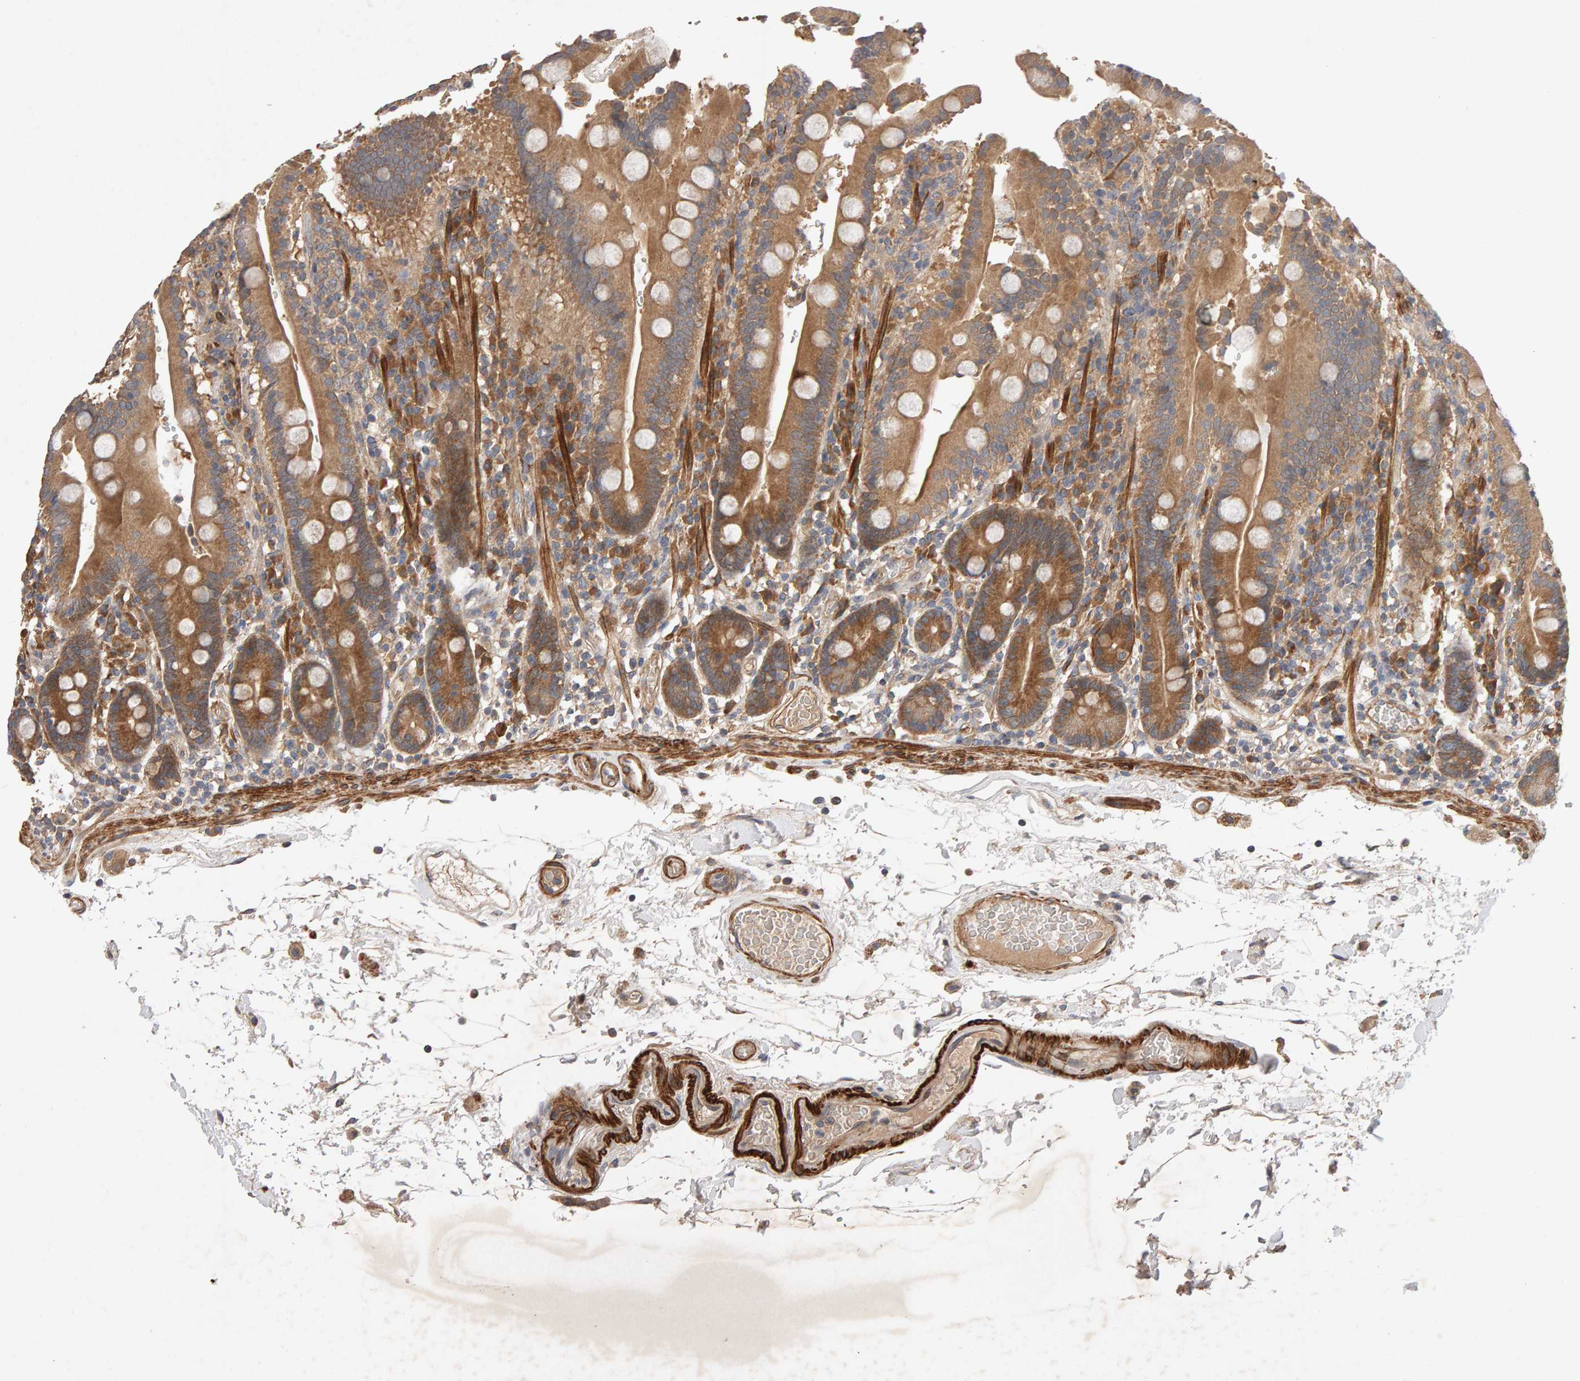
{"staining": {"intensity": "moderate", "quantity": ">75%", "location": "cytoplasmic/membranous"}, "tissue": "duodenum", "cell_type": "Glandular cells", "image_type": "normal", "snomed": [{"axis": "morphology", "description": "Normal tissue, NOS"}, {"axis": "topography", "description": "Small intestine, NOS"}], "caption": "A high-resolution histopathology image shows immunohistochemistry staining of normal duodenum, which shows moderate cytoplasmic/membranous expression in about >75% of glandular cells.", "gene": "RNF19A", "patient": {"sex": "female", "age": 71}}